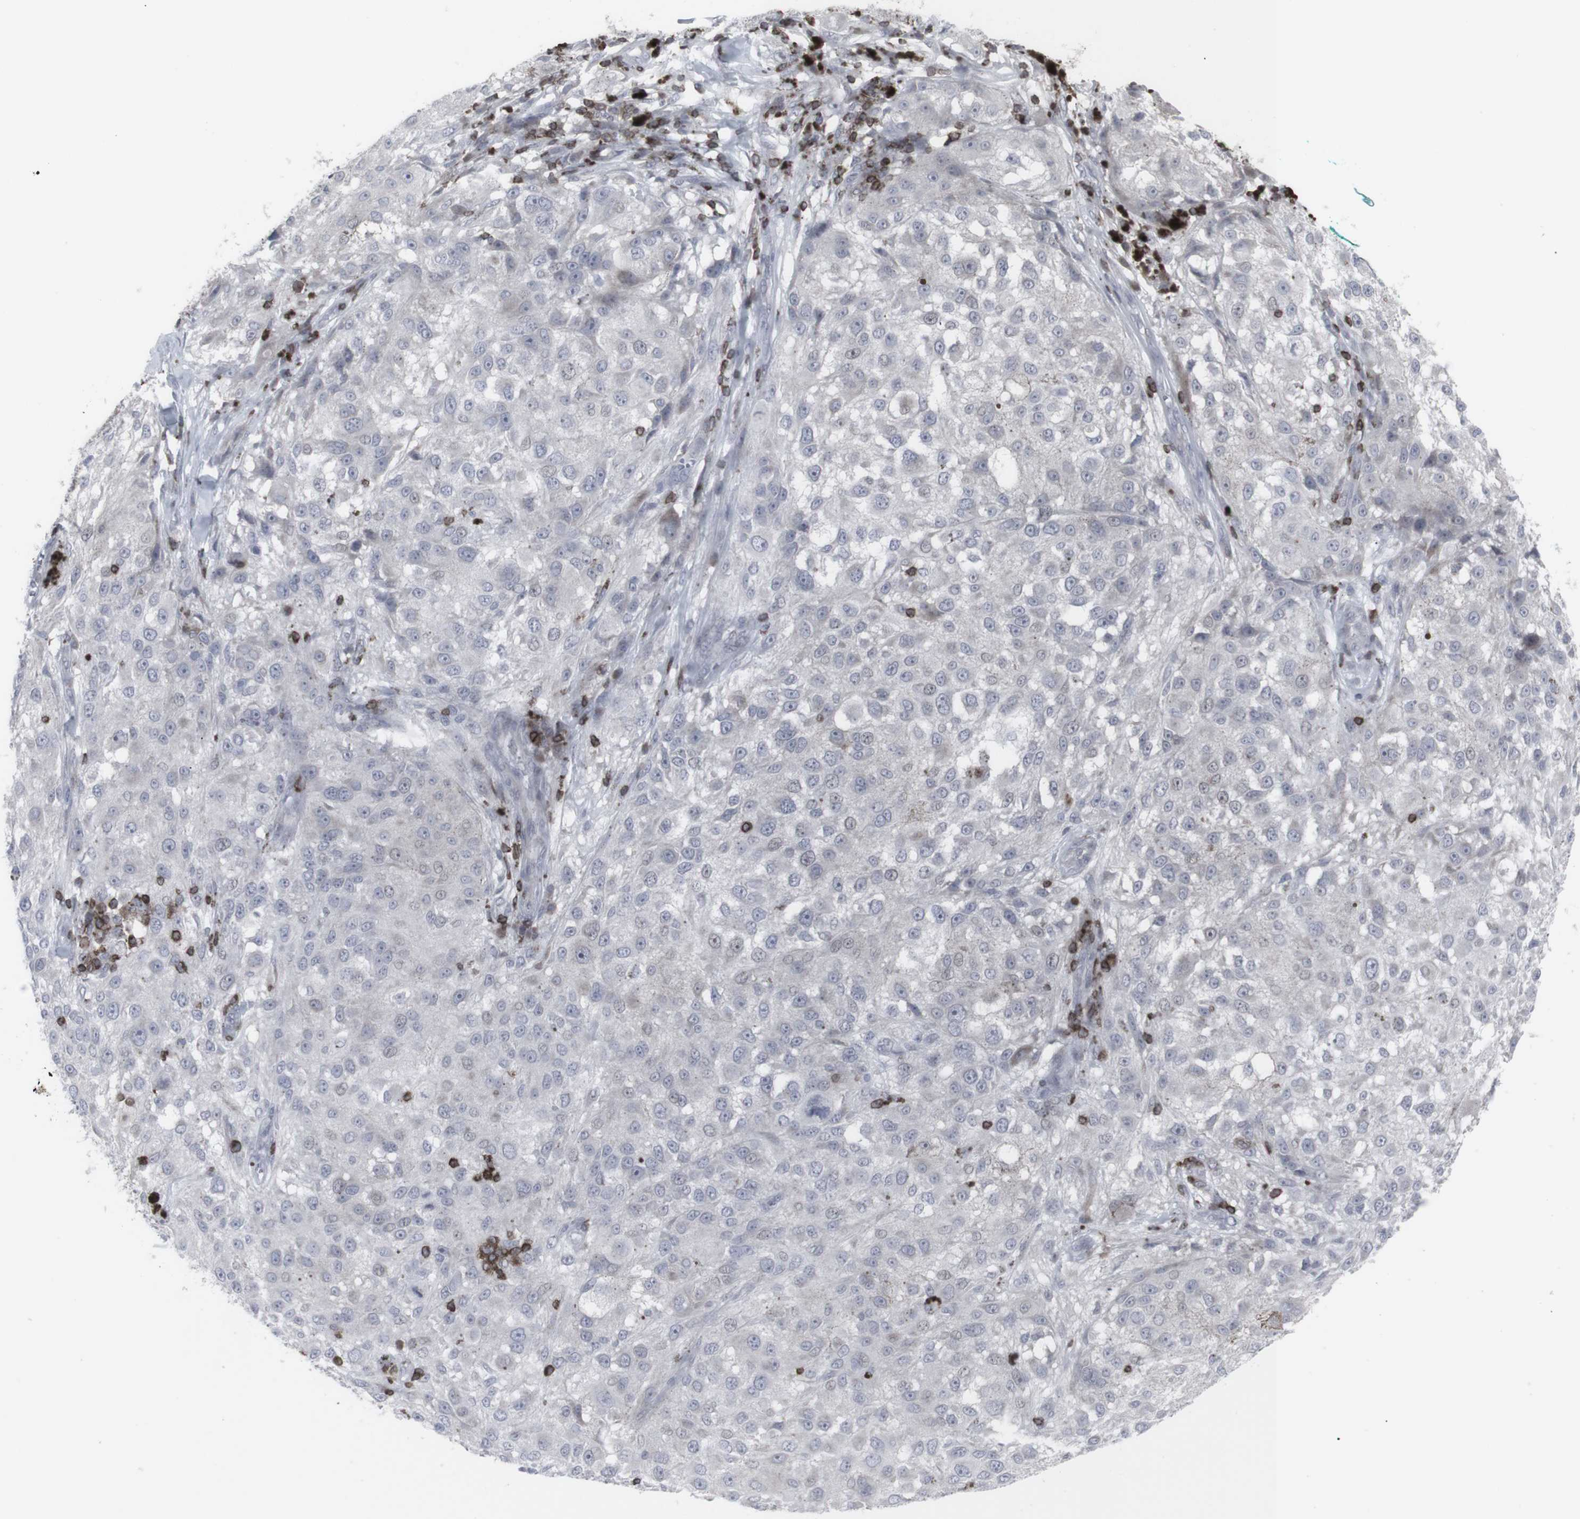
{"staining": {"intensity": "negative", "quantity": "none", "location": "none"}, "tissue": "melanoma", "cell_type": "Tumor cells", "image_type": "cancer", "snomed": [{"axis": "morphology", "description": "Necrosis, NOS"}, {"axis": "morphology", "description": "Malignant melanoma, NOS"}, {"axis": "topography", "description": "Skin"}], "caption": "IHC micrograph of neoplastic tissue: human malignant melanoma stained with DAB (3,3'-diaminobenzidine) demonstrates no significant protein staining in tumor cells.", "gene": "APOBEC2", "patient": {"sex": "female", "age": 87}}